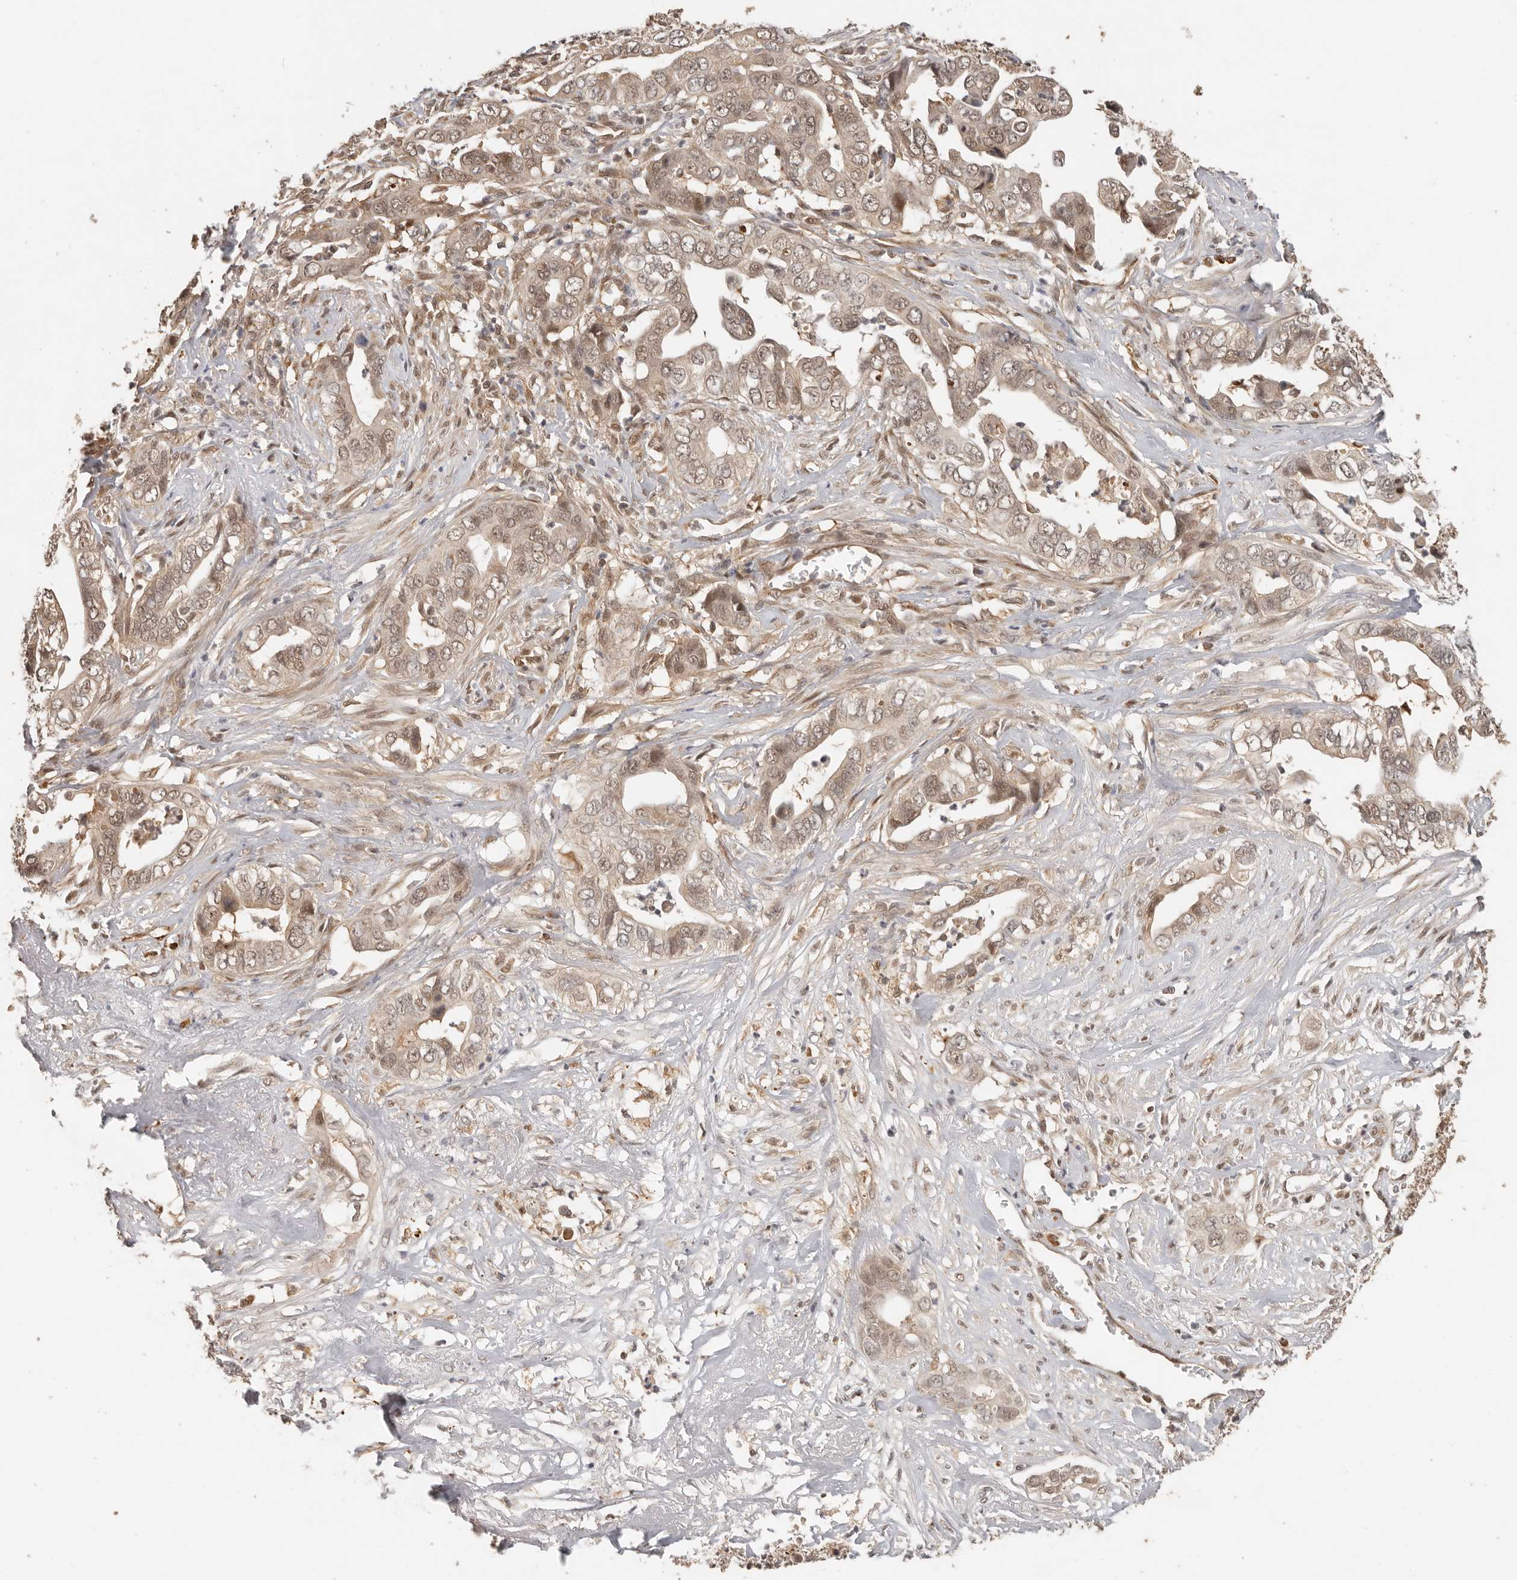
{"staining": {"intensity": "moderate", "quantity": ">75%", "location": "nuclear"}, "tissue": "liver cancer", "cell_type": "Tumor cells", "image_type": "cancer", "snomed": [{"axis": "morphology", "description": "Cholangiocarcinoma"}, {"axis": "topography", "description": "Liver"}], "caption": "DAB immunohistochemical staining of human cholangiocarcinoma (liver) exhibits moderate nuclear protein staining in approximately >75% of tumor cells.", "gene": "PSMA5", "patient": {"sex": "female", "age": 79}}